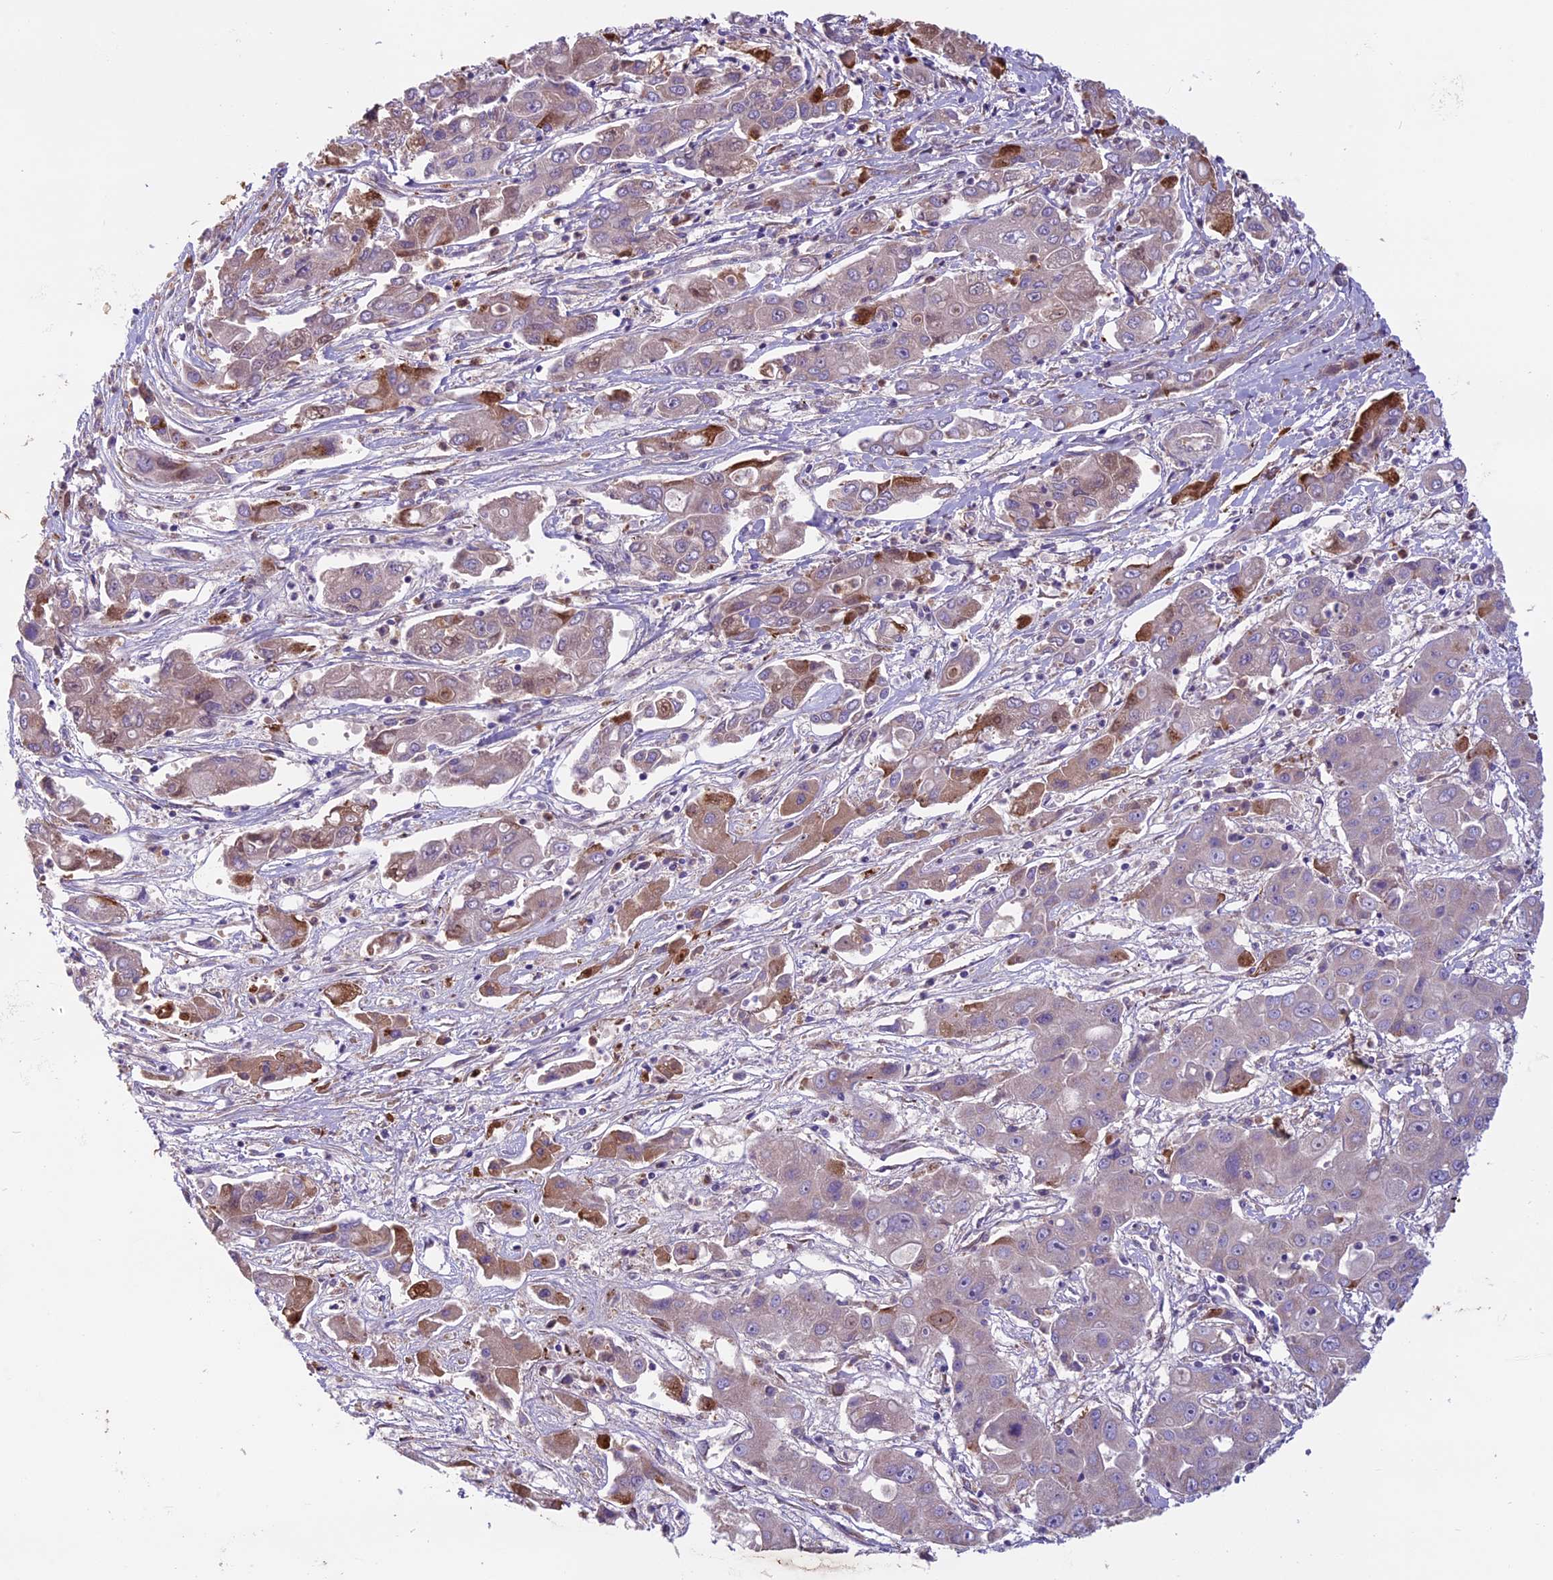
{"staining": {"intensity": "weak", "quantity": "25%-75%", "location": "cytoplasmic/membranous"}, "tissue": "liver cancer", "cell_type": "Tumor cells", "image_type": "cancer", "snomed": [{"axis": "morphology", "description": "Cholangiocarcinoma"}, {"axis": "topography", "description": "Liver"}], "caption": "About 25%-75% of tumor cells in cholangiocarcinoma (liver) exhibit weak cytoplasmic/membranous protein positivity as visualized by brown immunohistochemical staining.", "gene": "DCTN5", "patient": {"sex": "male", "age": 67}}